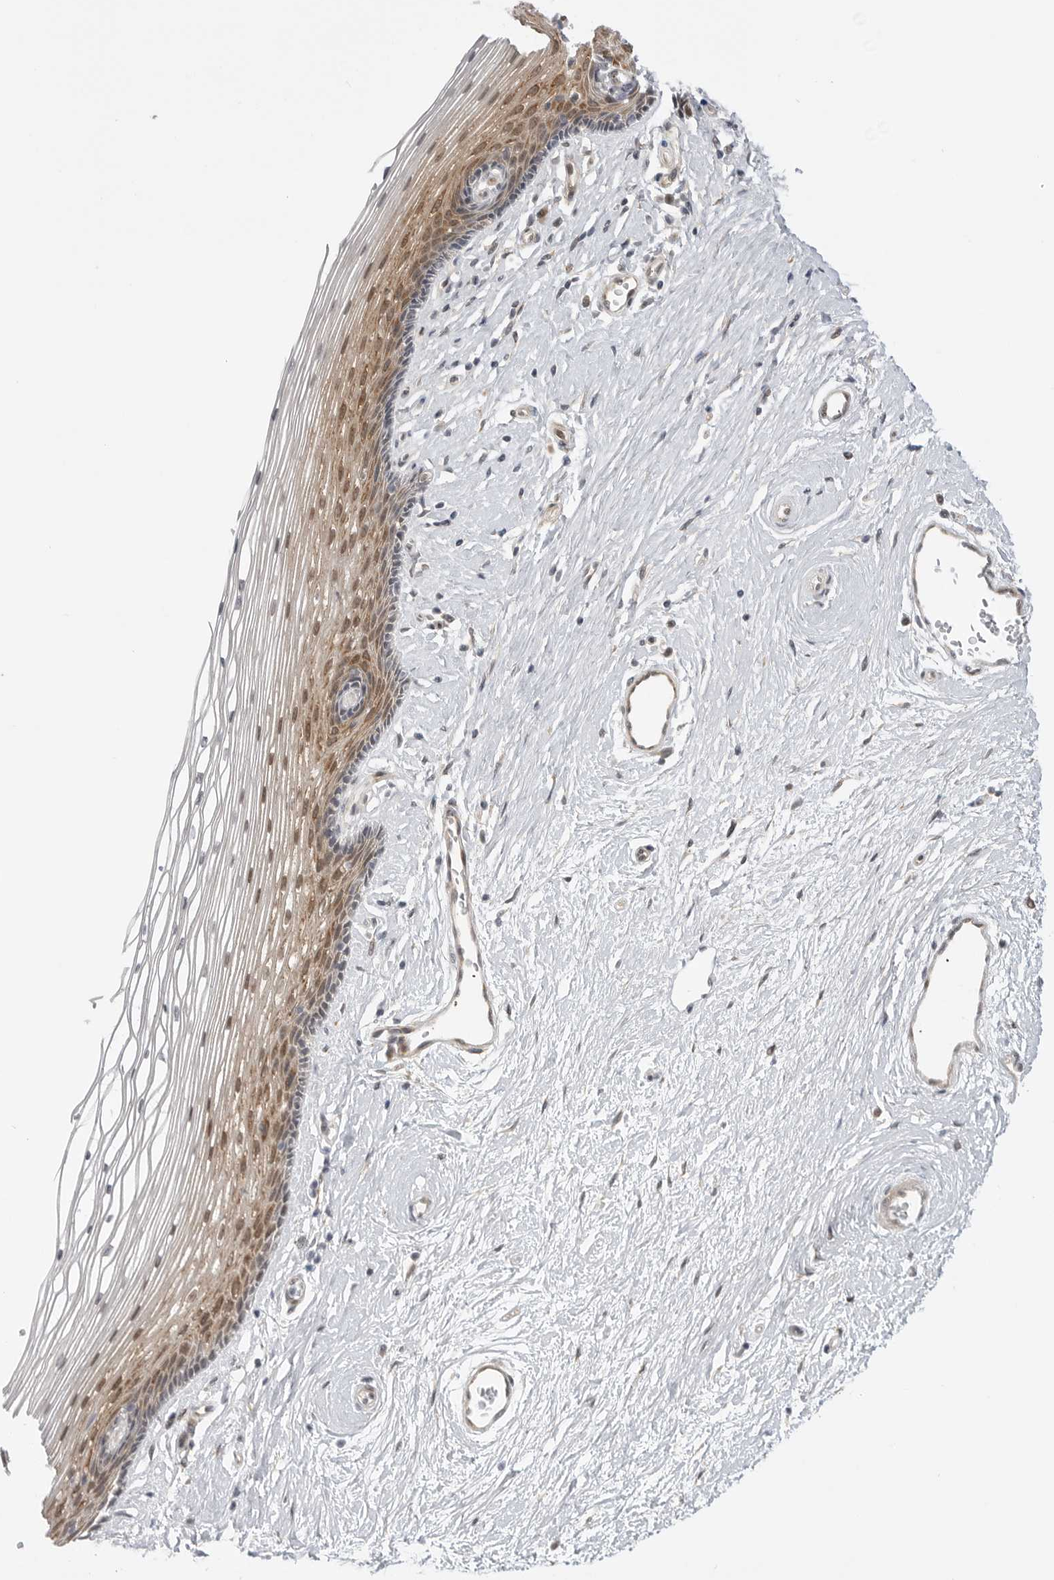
{"staining": {"intensity": "moderate", "quantity": ">75%", "location": "cytoplasmic/membranous,nuclear"}, "tissue": "vagina", "cell_type": "Squamous epithelial cells", "image_type": "normal", "snomed": [{"axis": "morphology", "description": "Normal tissue, NOS"}, {"axis": "topography", "description": "Vagina"}], "caption": "IHC micrograph of benign vagina: human vagina stained using immunohistochemistry (IHC) demonstrates medium levels of moderate protein expression localized specifically in the cytoplasmic/membranous,nuclear of squamous epithelial cells, appearing as a cytoplasmic/membranous,nuclear brown color.", "gene": "GGT6", "patient": {"sex": "female", "age": 46}}